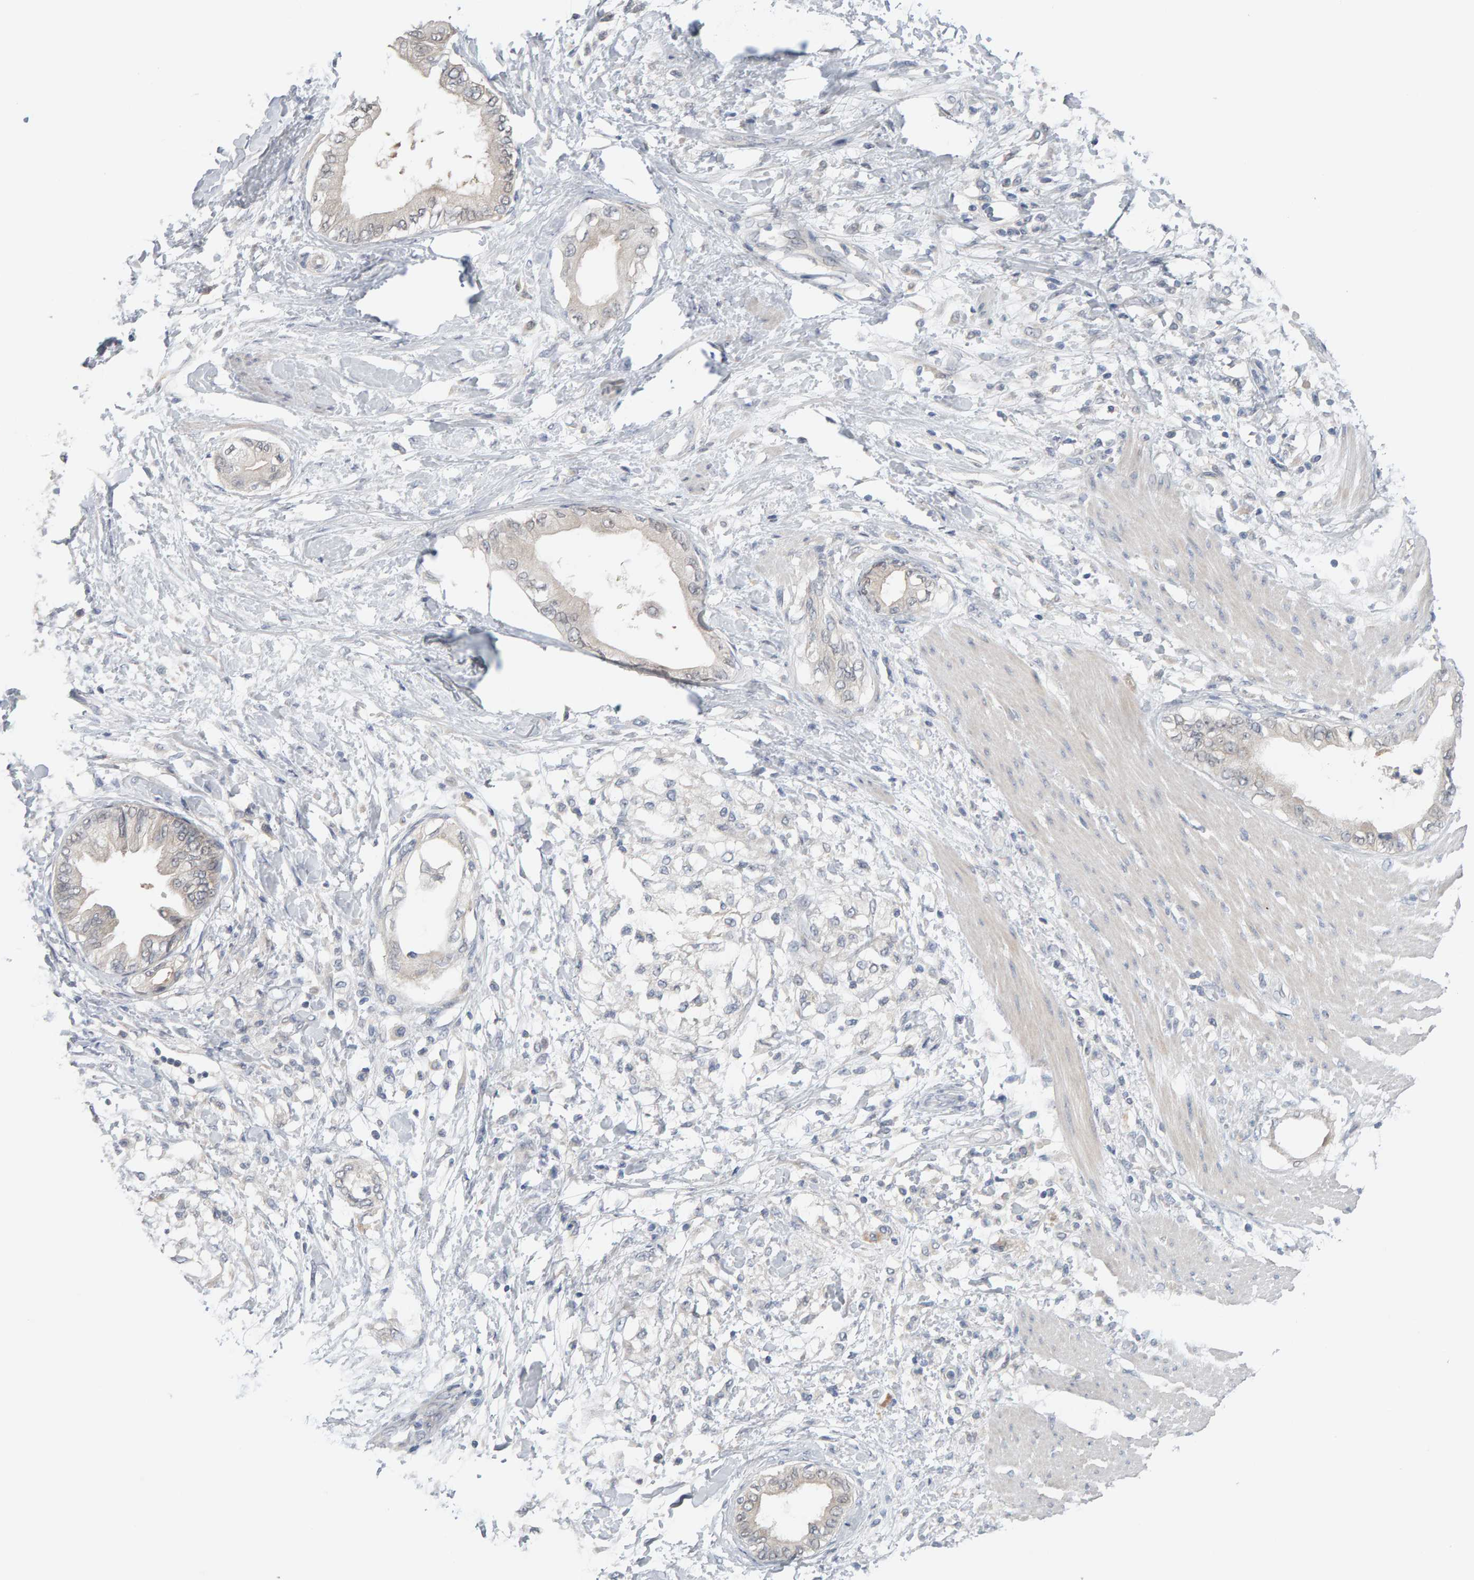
{"staining": {"intensity": "negative", "quantity": "none", "location": "none"}, "tissue": "pancreatic cancer", "cell_type": "Tumor cells", "image_type": "cancer", "snomed": [{"axis": "morphology", "description": "Normal tissue, NOS"}, {"axis": "morphology", "description": "Adenocarcinoma, NOS"}, {"axis": "topography", "description": "Pancreas"}, {"axis": "topography", "description": "Duodenum"}], "caption": "A high-resolution photomicrograph shows IHC staining of adenocarcinoma (pancreatic), which shows no significant expression in tumor cells. The staining was performed using DAB (3,3'-diaminobenzidine) to visualize the protein expression in brown, while the nuclei were stained in blue with hematoxylin (Magnification: 20x).", "gene": "GFUS", "patient": {"sex": "female", "age": 60}}